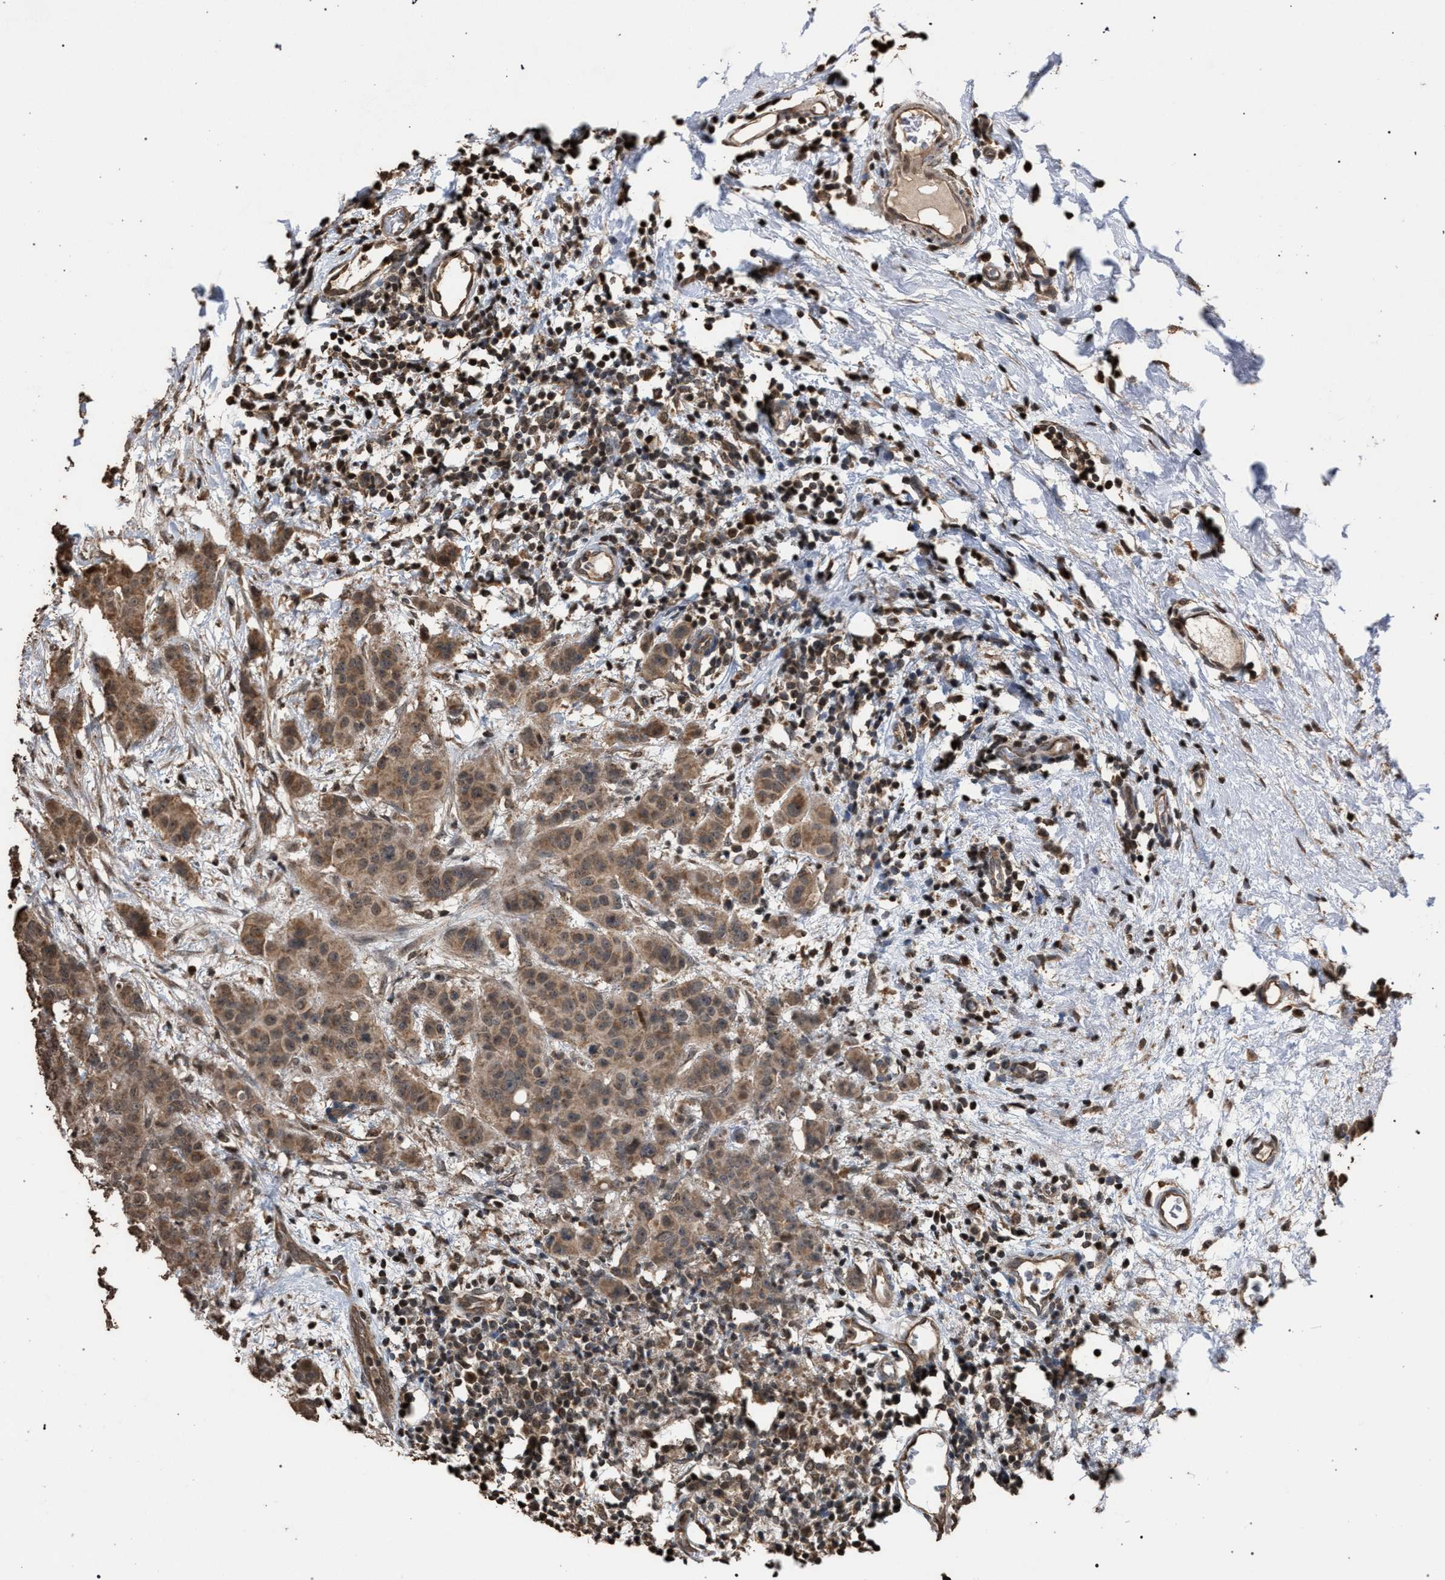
{"staining": {"intensity": "moderate", "quantity": ">75%", "location": "cytoplasmic/membranous"}, "tissue": "breast cancer", "cell_type": "Tumor cells", "image_type": "cancer", "snomed": [{"axis": "morphology", "description": "Normal tissue, NOS"}, {"axis": "morphology", "description": "Duct carcinoma"}, {"axis": "topography", "description": "Breast"}], "caption": "IHC (DAB) staining of breast cancer (infiltrating ductal carcinoma) displays moderate cytoplasmic/membranous protein positivity in approximately >75% of tumor cells.", "gene": "NAA35", "patient": {"sex": "female", "age": 40}}